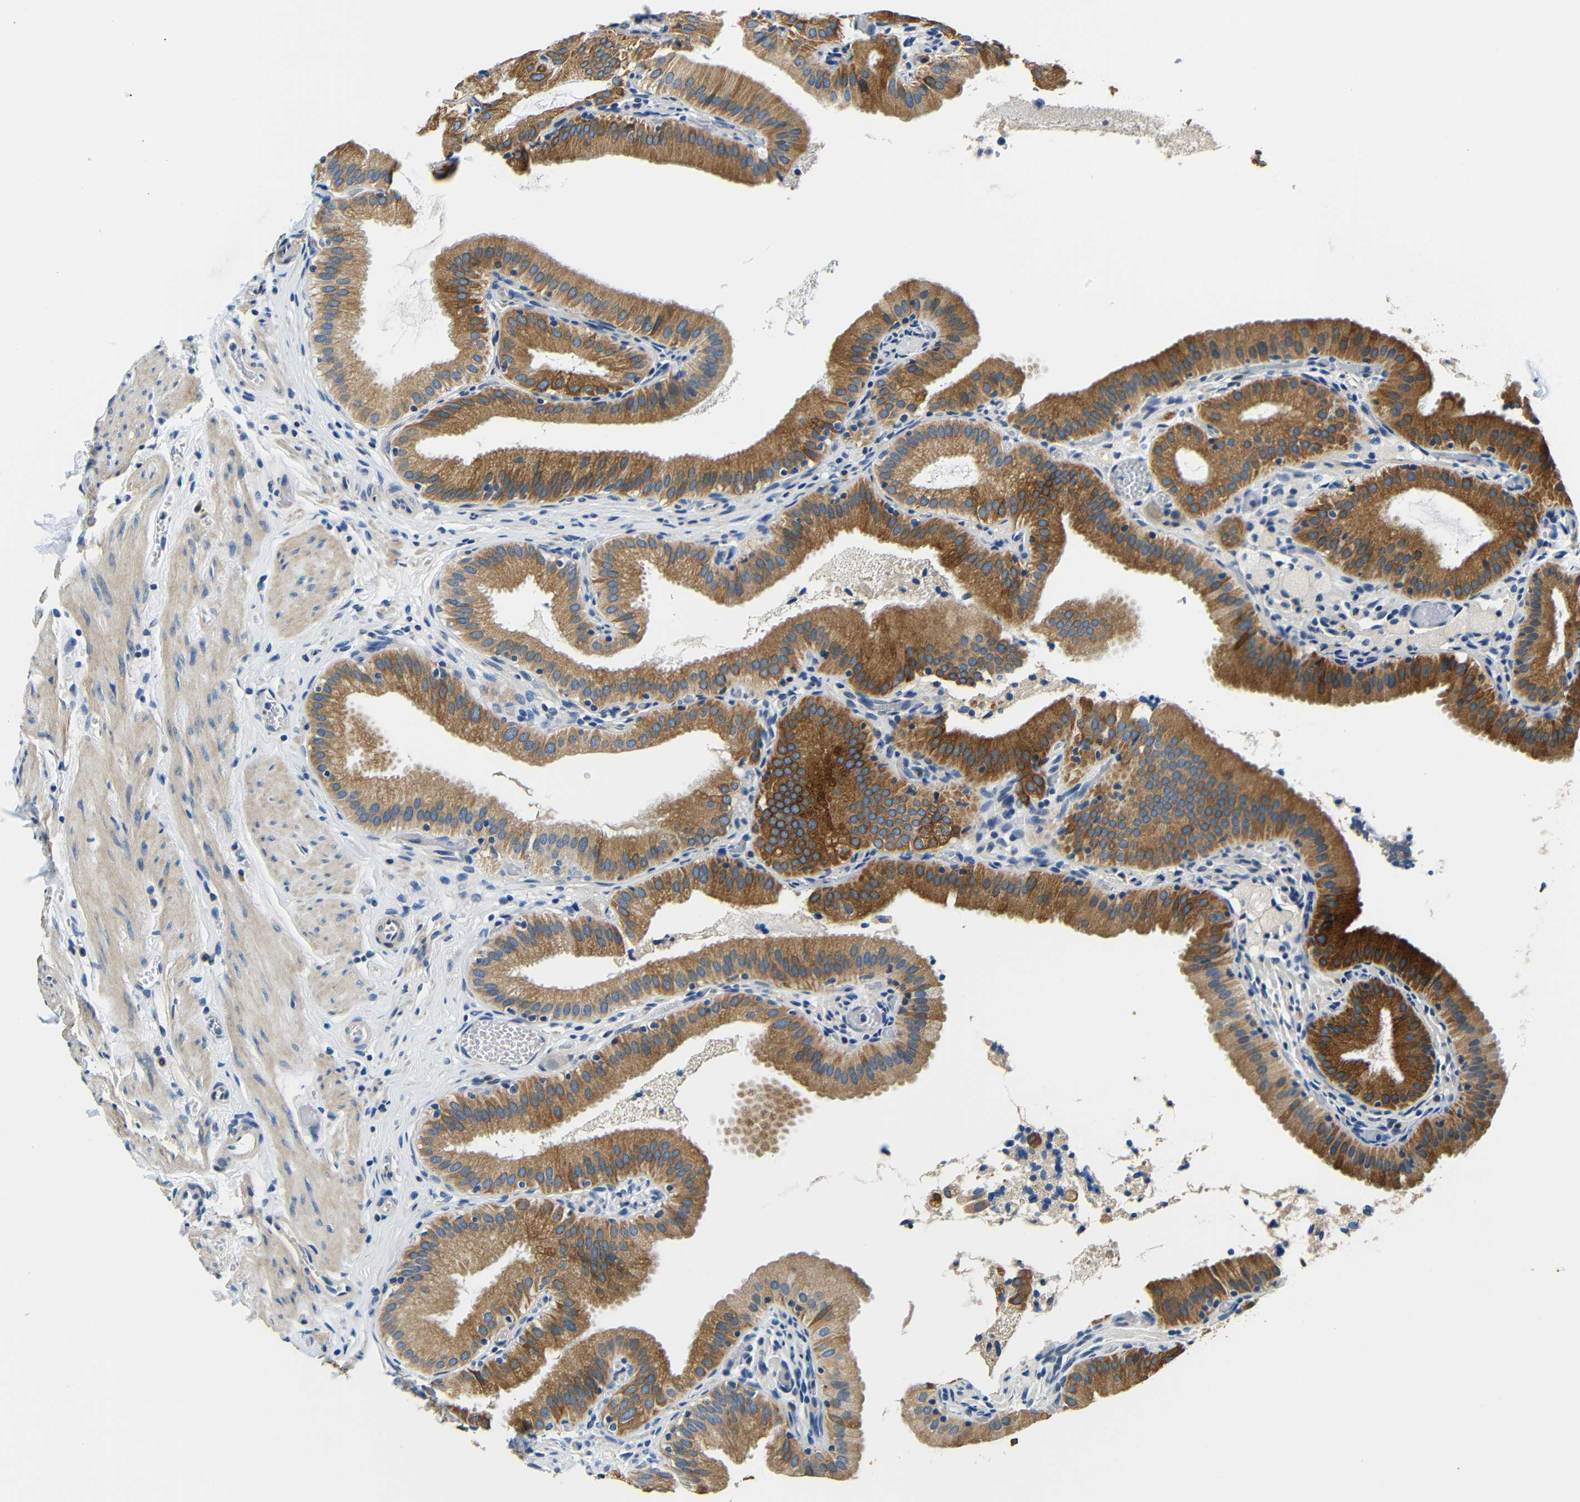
{"staining": {"intensity": "moderate", "quantity": ">75%", "location": "cytoplasmic/membranous"}, "tissue": "gallbladder", "cell_type": "Glandular cells", "image_type": "normal", "snomed": [{"axis": "morphology", "description": "Normal tissue, NOS"}, {"axis": "topography", "description": "Gallbladder"}], "caption": "A photomicrograph of gallbladder stained for a protein reveals moderate cytoplasmic/membranous brown staining in glandular cells.", "gene": "FMO5", "patient": {"sex": "male", "age": 54}}